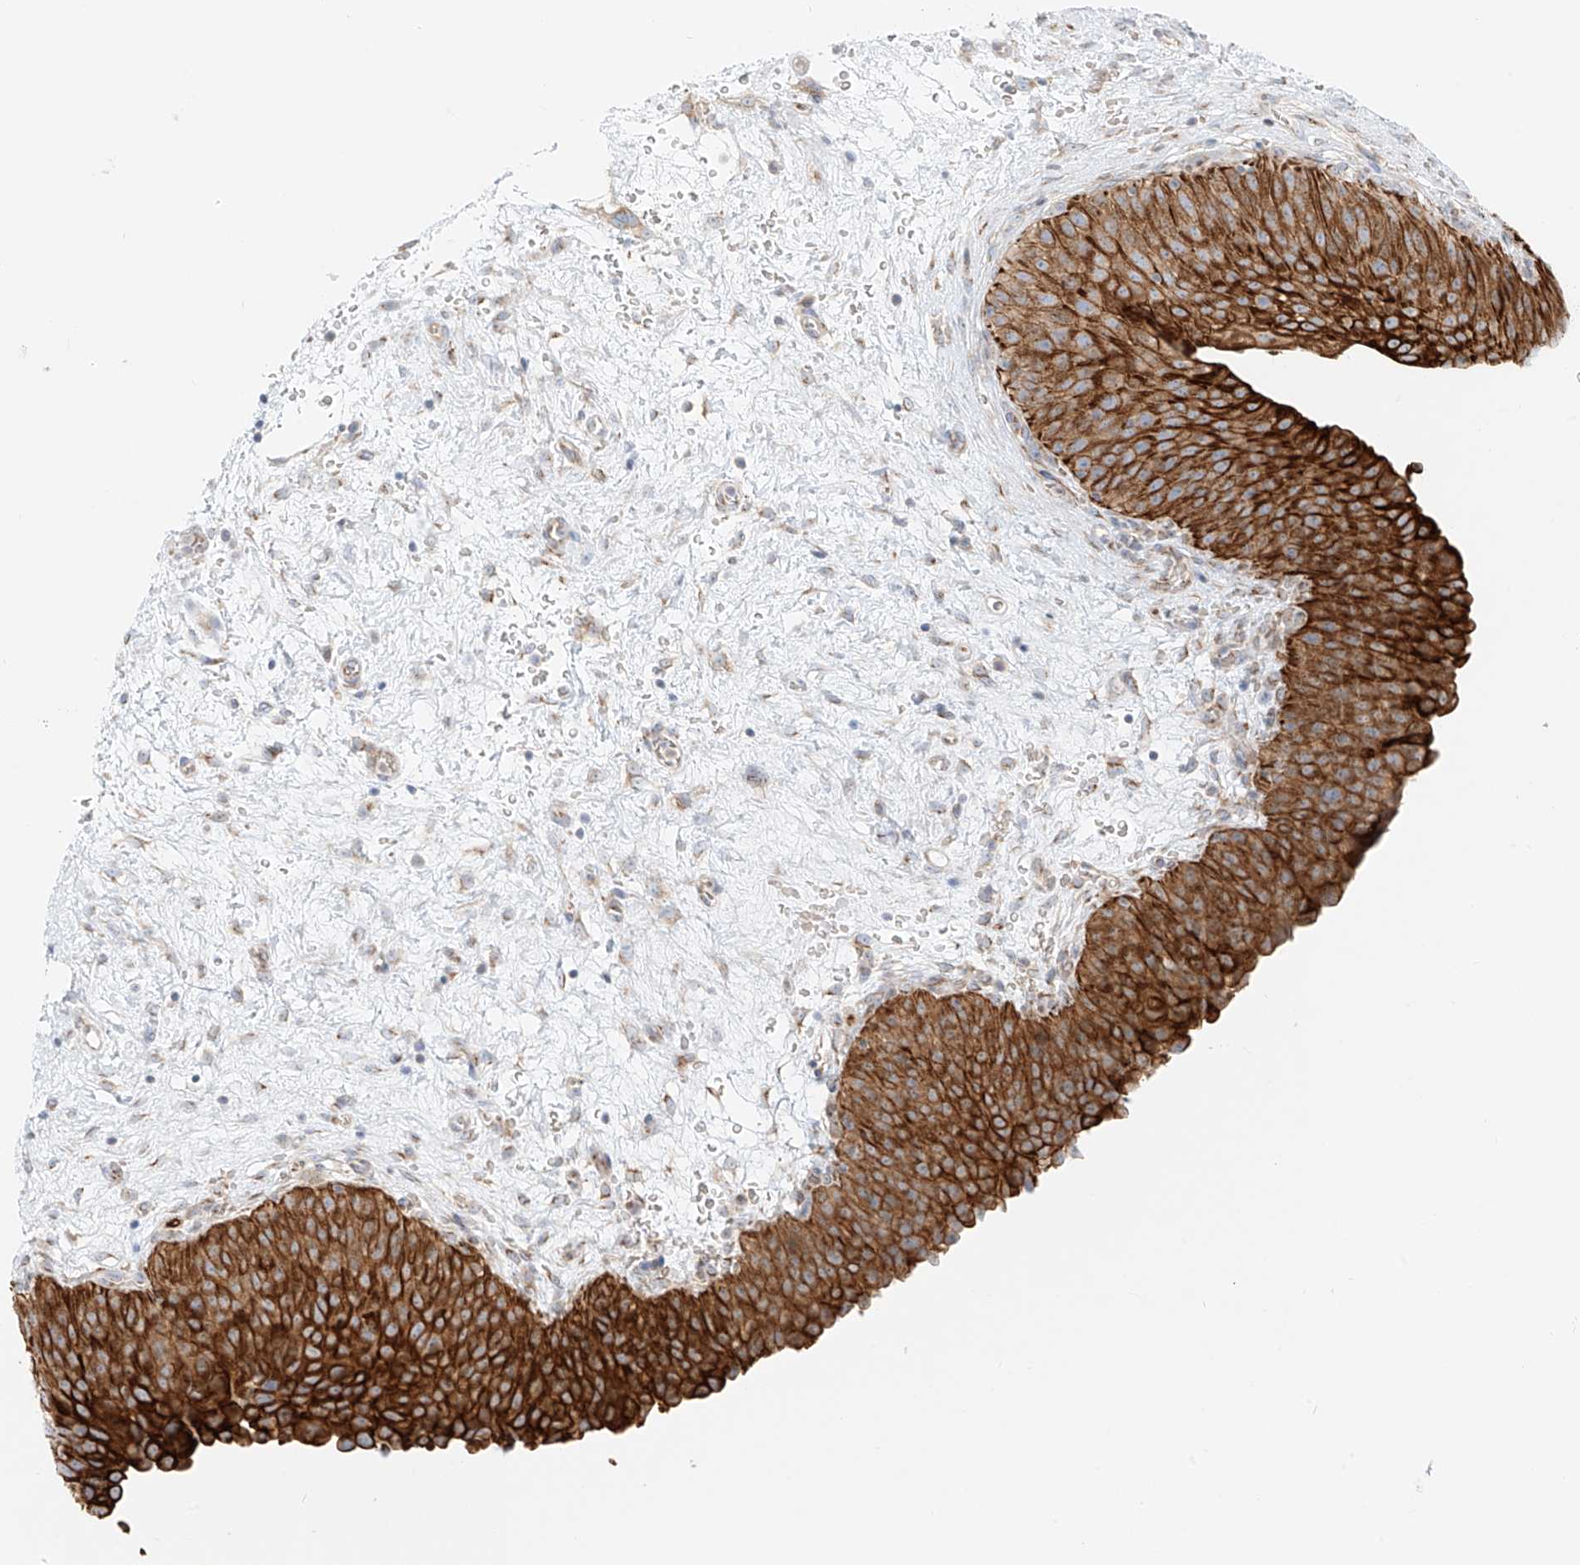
{"staining": {"intensity": "strong", "quantity": ">75%", "location": "cytoplasmic/membranous"}, "tissue": "urinary bladder", "cell_type": "Urothelial cells", "image_type": "normal", "snomed": [{"axis": "morphology", "description": "Normal tissue, NOS"}, {"axis": "morphology", "description": "Dysplasia, NOS"}, {"axis": "topography", "description": "Urinary bladder"}], "caption": "Urothelial cells reveal high levels of strong cytoplasmic/membranous positivity in approximately >75% of cells in normal urinary bladder. (DAB IHC, brown staining for protein, blue staining for nuclei).", "gene": "EIPR1", "patient": {"sex": "male", "age": 35}}